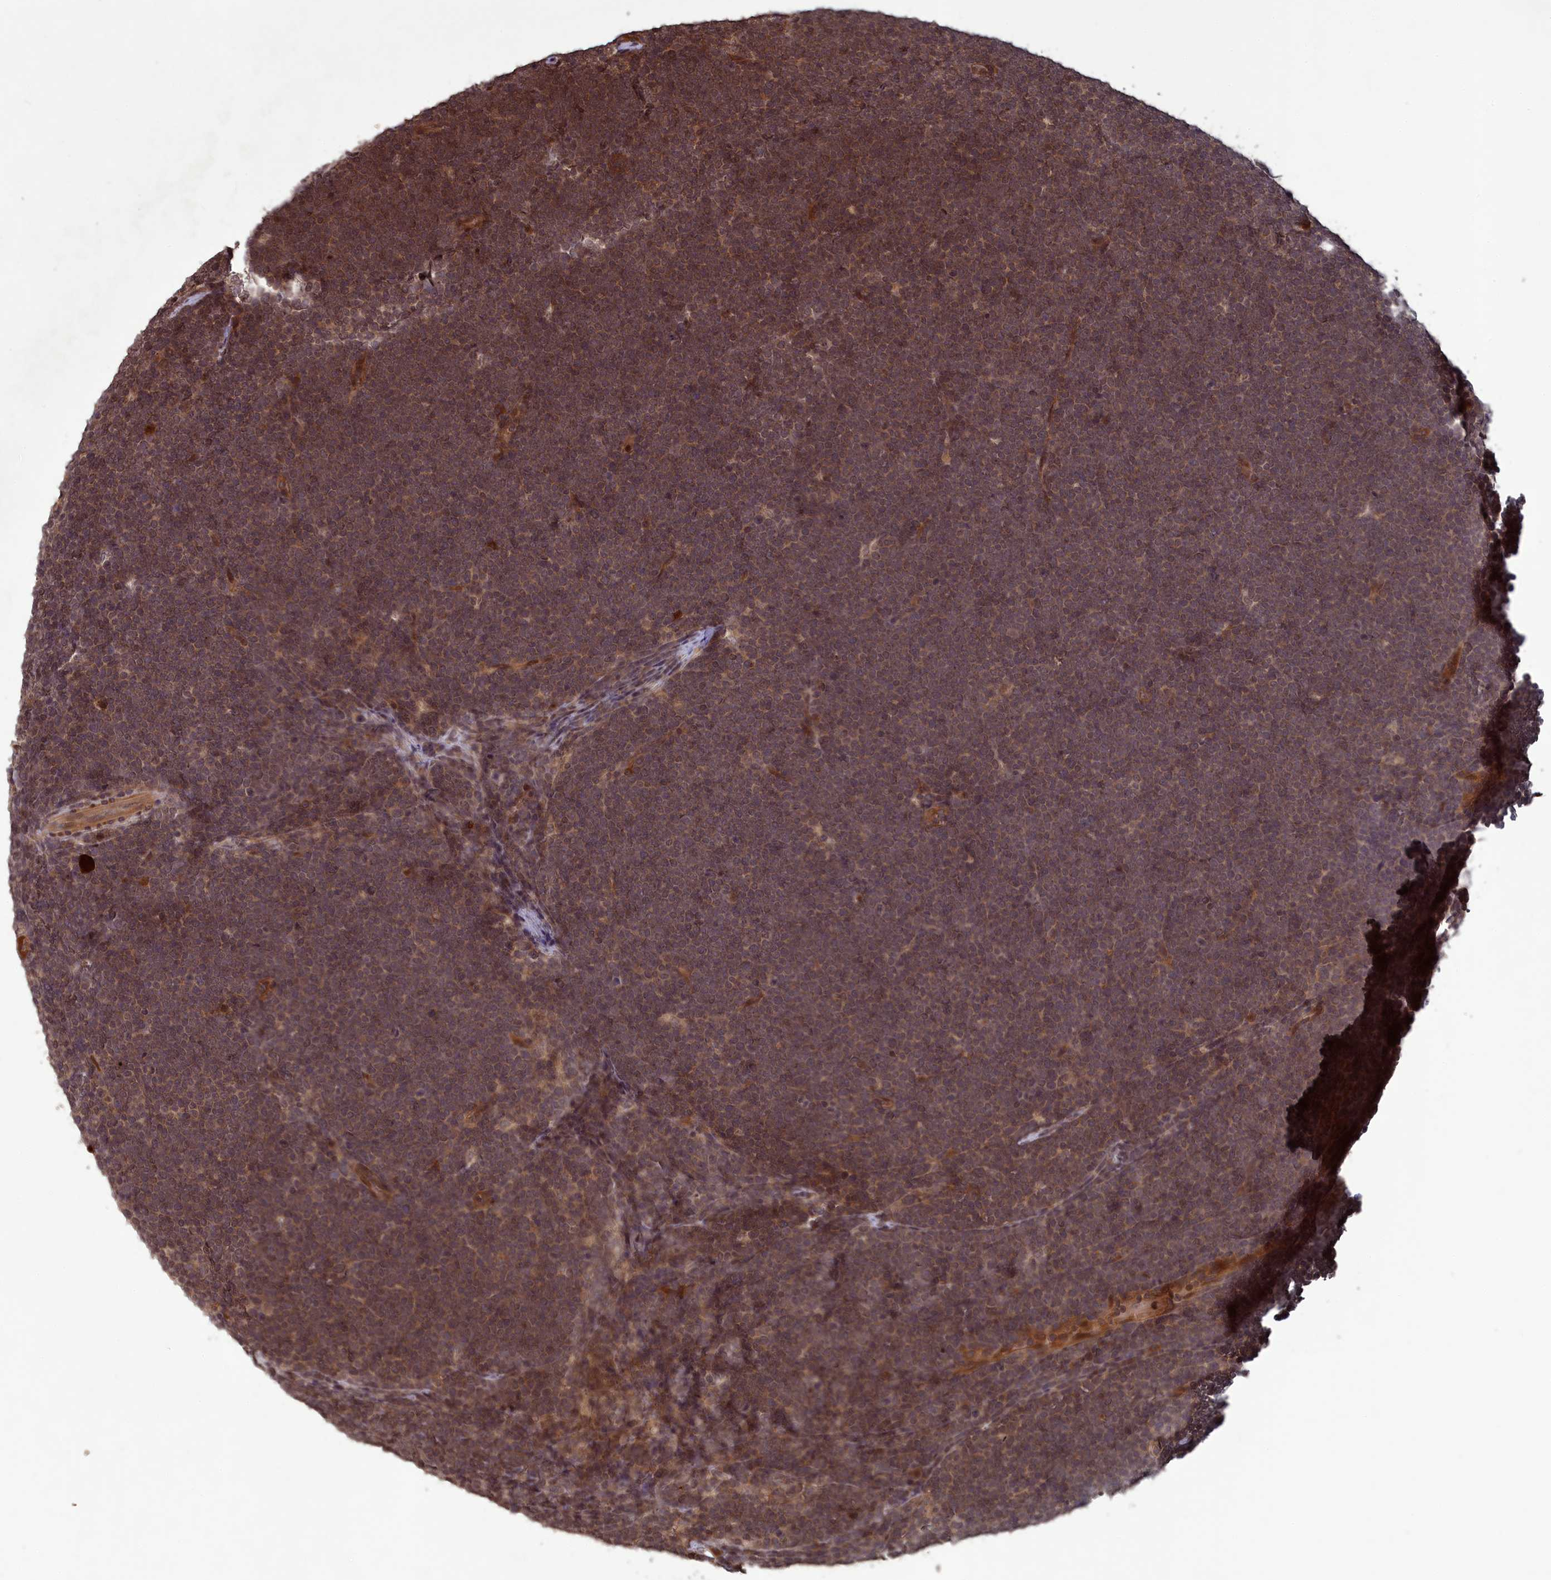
{"staining": {"intensity": "moderate", "quantity": ">75%", "location": "cytoplasmic/membranous,nuclear"}, "tissue": "lymphoma", "cell_type": "Tumor cells", "image_type": "cancer", "snomed": [{"axis": "morphology", "description": "Malignant lymphoma, non-Hodgkin's type, High grade"}, {"axis": "topography", "description": "Lymph node"}], "caption": "This is a micrograph of IHC staining of malignant lymphoma, non-Hodgkin's type (high-grade), which shows moderate expression in the cytoplasmic/membranous and nuclear of tumor cells.", "gene": "SRMS", "patient": {"sex": "male", "age": 13}}